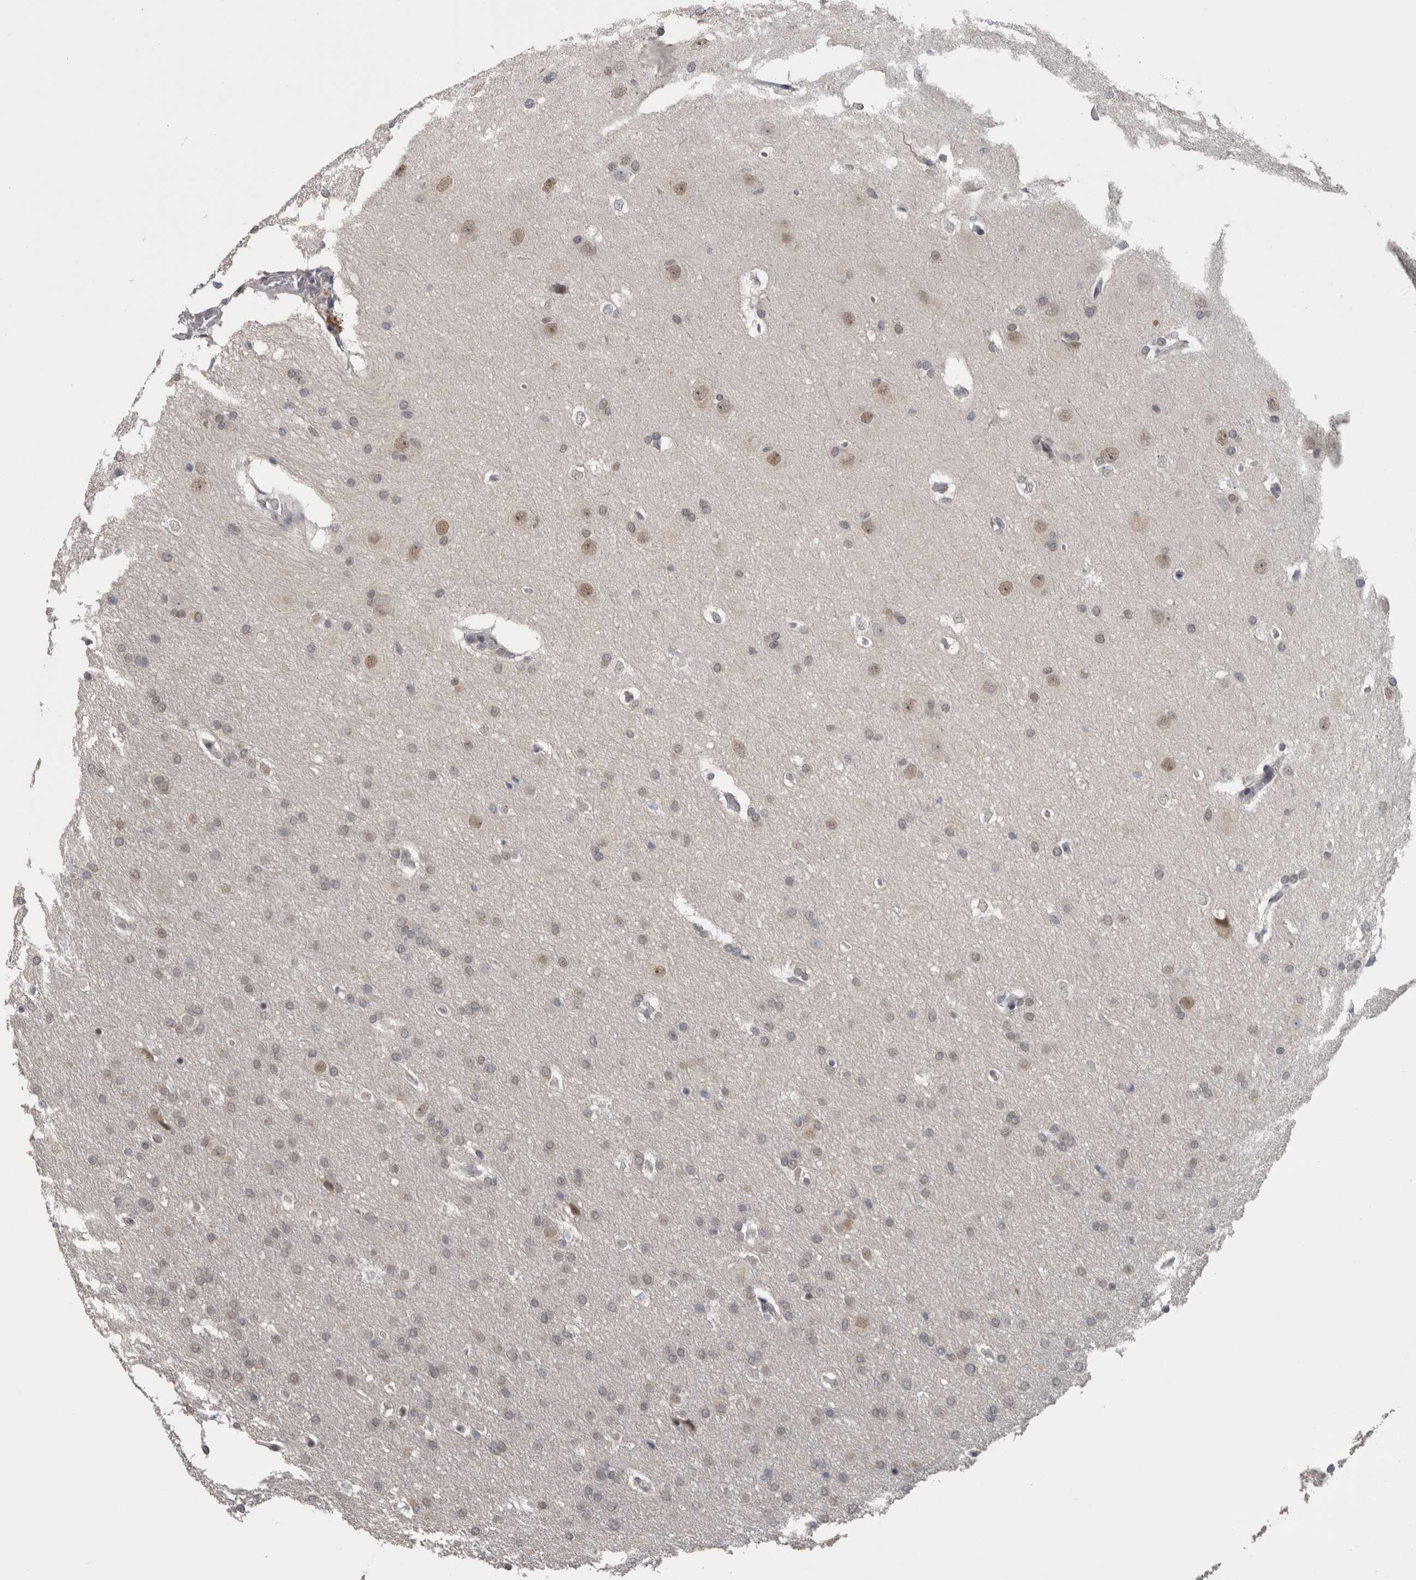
{"staining": {"intensity": "weak", "quantity": "<25%", "location": "nuclear"}, "tissue": "glioma", "cell_type": "Tumor cells", "image_type": "cancer", "snomed": [{"axis": "morphology", "description": "Glioma, malignant, Low grade"}, {"axis": "topography", "description": "Brain"}], "caption": "DAB immunohistochemical staining of human malignant glioma (low-grade) exhibits no significant staining in tumor cells.", "gene": "ZBTB21", "patient": {"sex": "female", "age": 37}}